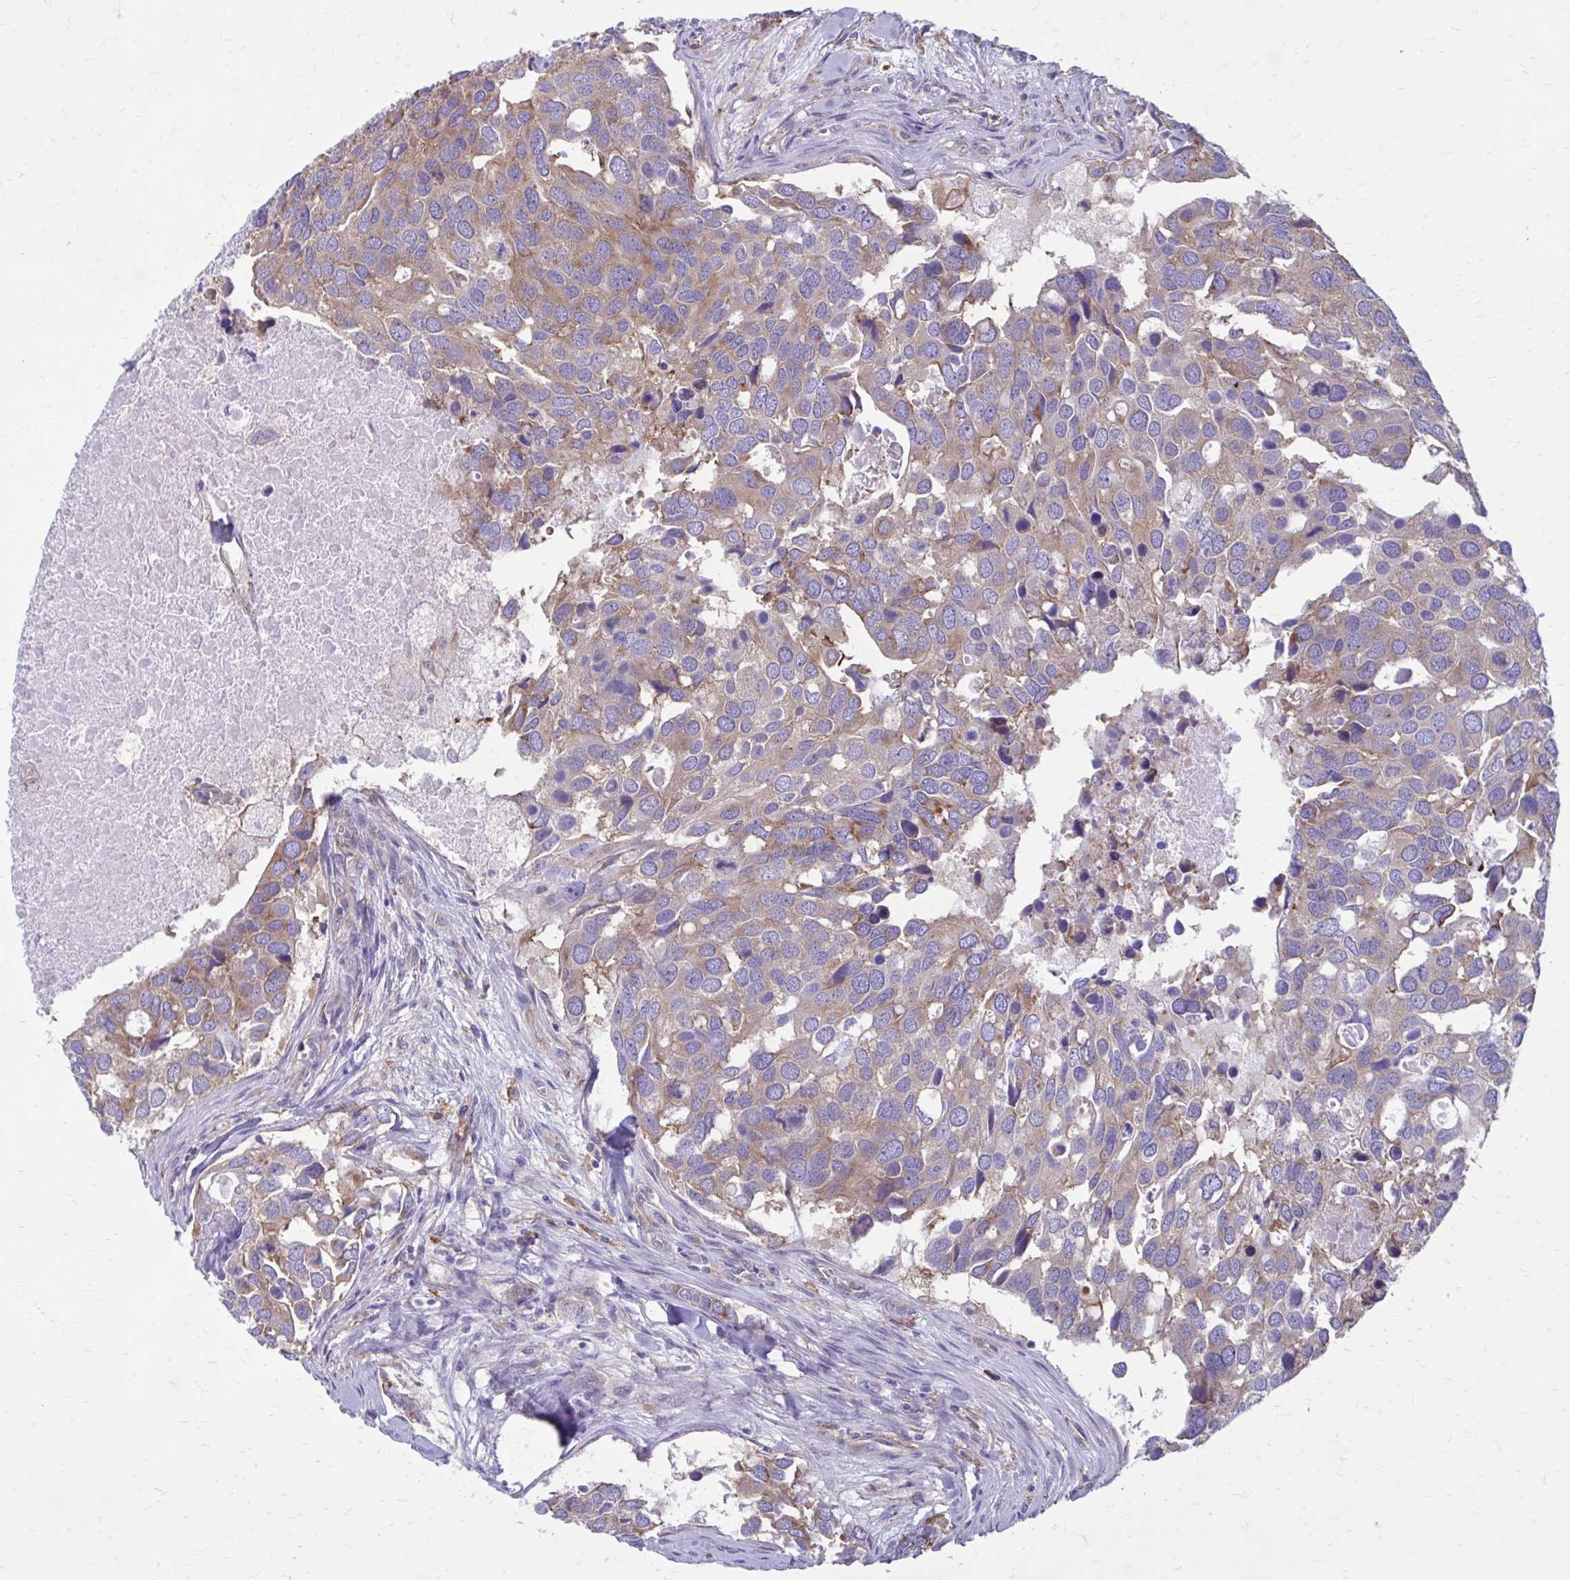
{"staining": {"intensity": "weak", "quantity": ">75%", "location": "cytoplasmic/membranous"}, "tissue": "breast cancer", "cell_type": "Tumor cells", "image_type": "cancer", "snomed": [{"axis": "morphology", "description": "Duct carcinoma"}, {"axis": "topography", "description": "Breast"}], "caption": "DAB (3,3'-diaminobenzidine) immunohistochemical staining of human invasive ductal carcinoma (breast) demonstrates weak cytoplasmic/membranous protein positivity in about >75% of tumor cells.", "gene": "CLTA", "patient": {"sex": "female", "age": 83}}